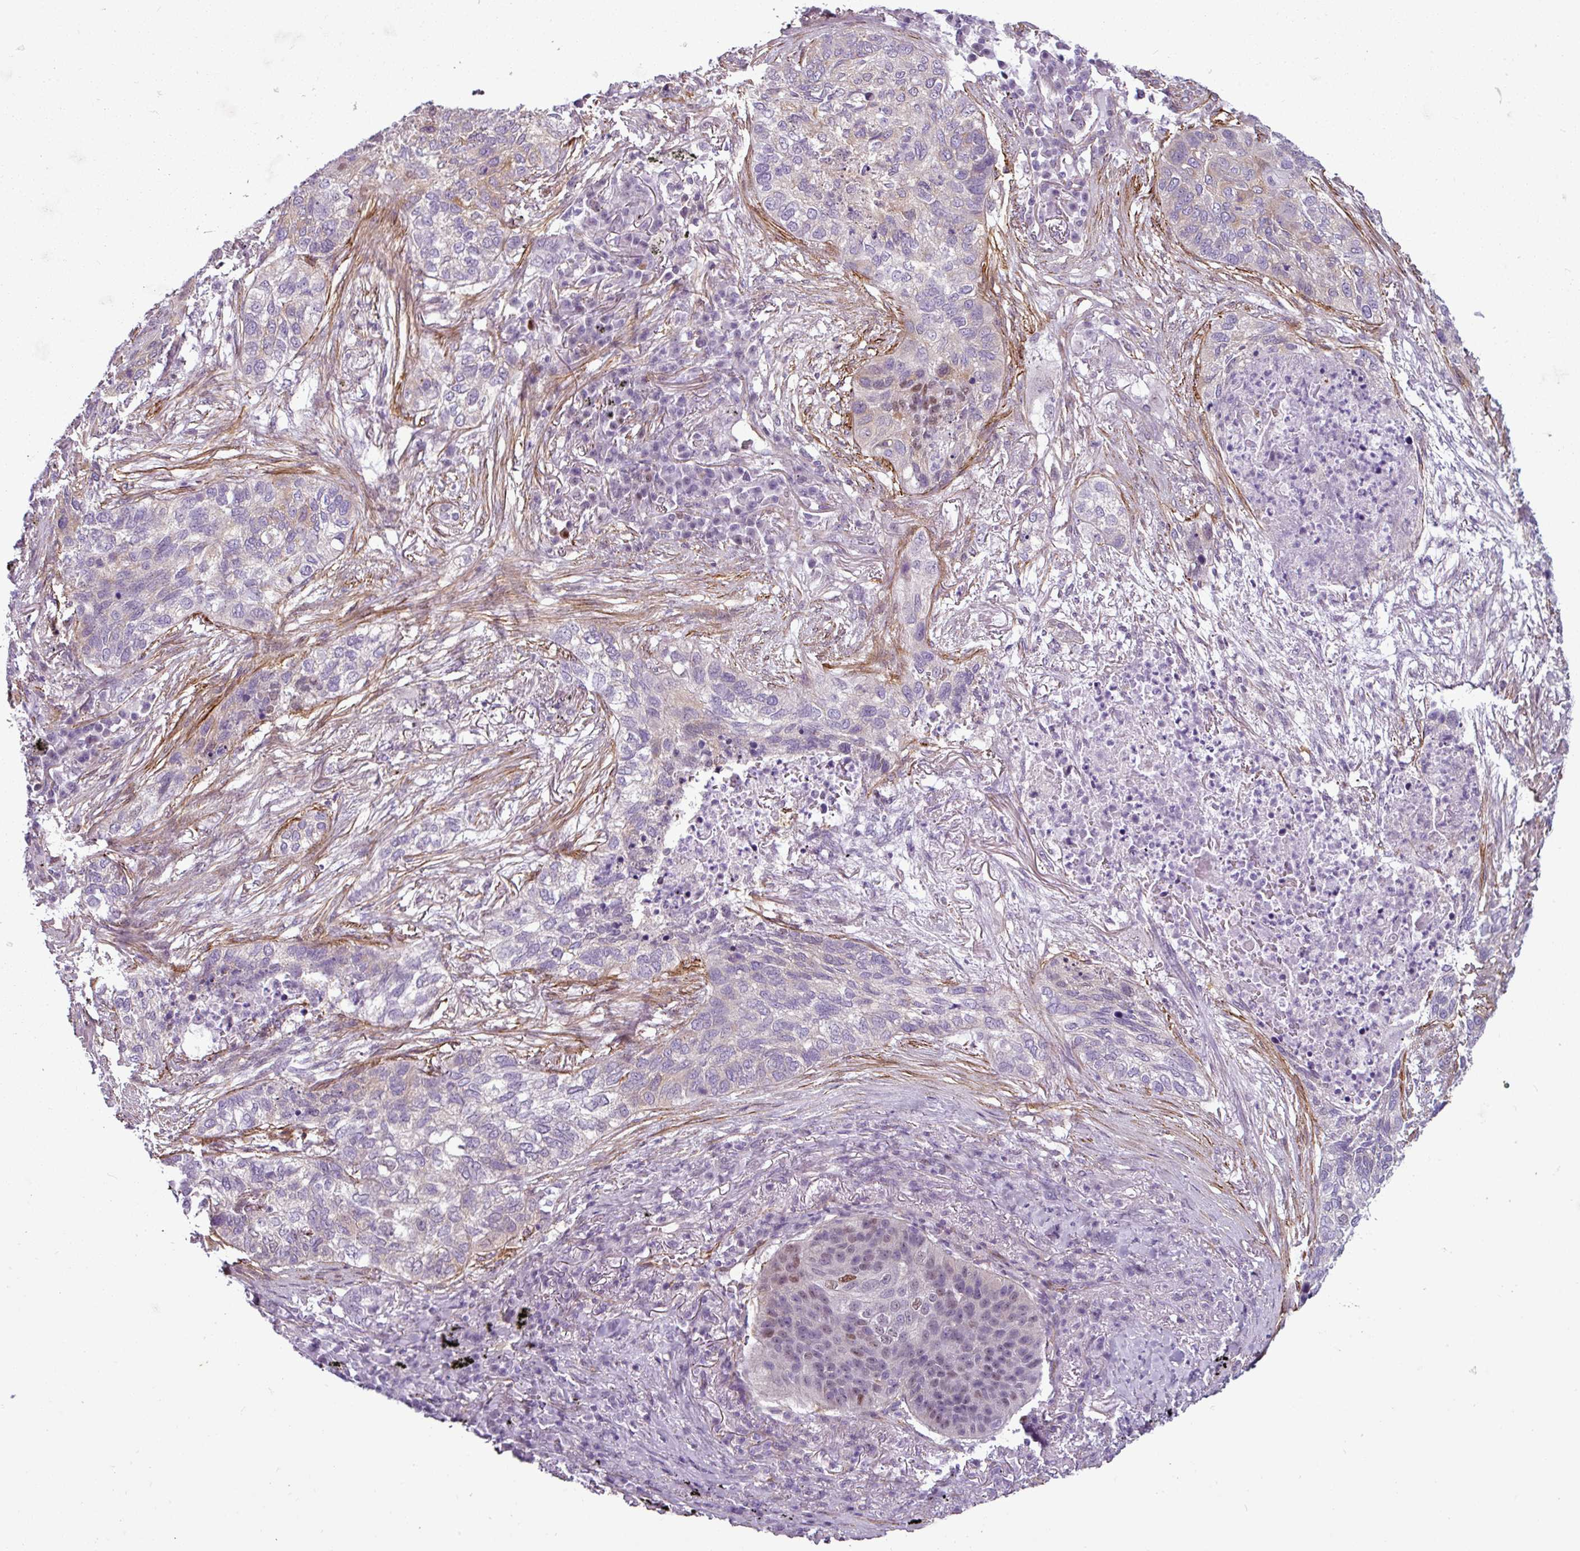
{"staining": {"intensity": "moderate", "quantity": "<25%", "location": "cytoplasmic/membranous,nuclear"}, "tissue": "lung cancer", "cell_type": "Tumor cells", "image_type": "cancer", "snomed": [{"axis": "morphology", "description": "Squamous cell carcinoma, NOS"}, {"axis": "topography", "description": "Lung"}], "caption": "Lung cancer (squamous cell carcinoma) tissue displays moderate cytoplasmic/membranous and nuclear staining in about <25% of tumor cells, visualized by immunohistochemistry. (DAB (3,3'-diaminobenzidine) IHC, brown staining for protein, blue staining for nuclei).", "gene": "ATP10A", "patient": {"sex": "female", "age": 63}}